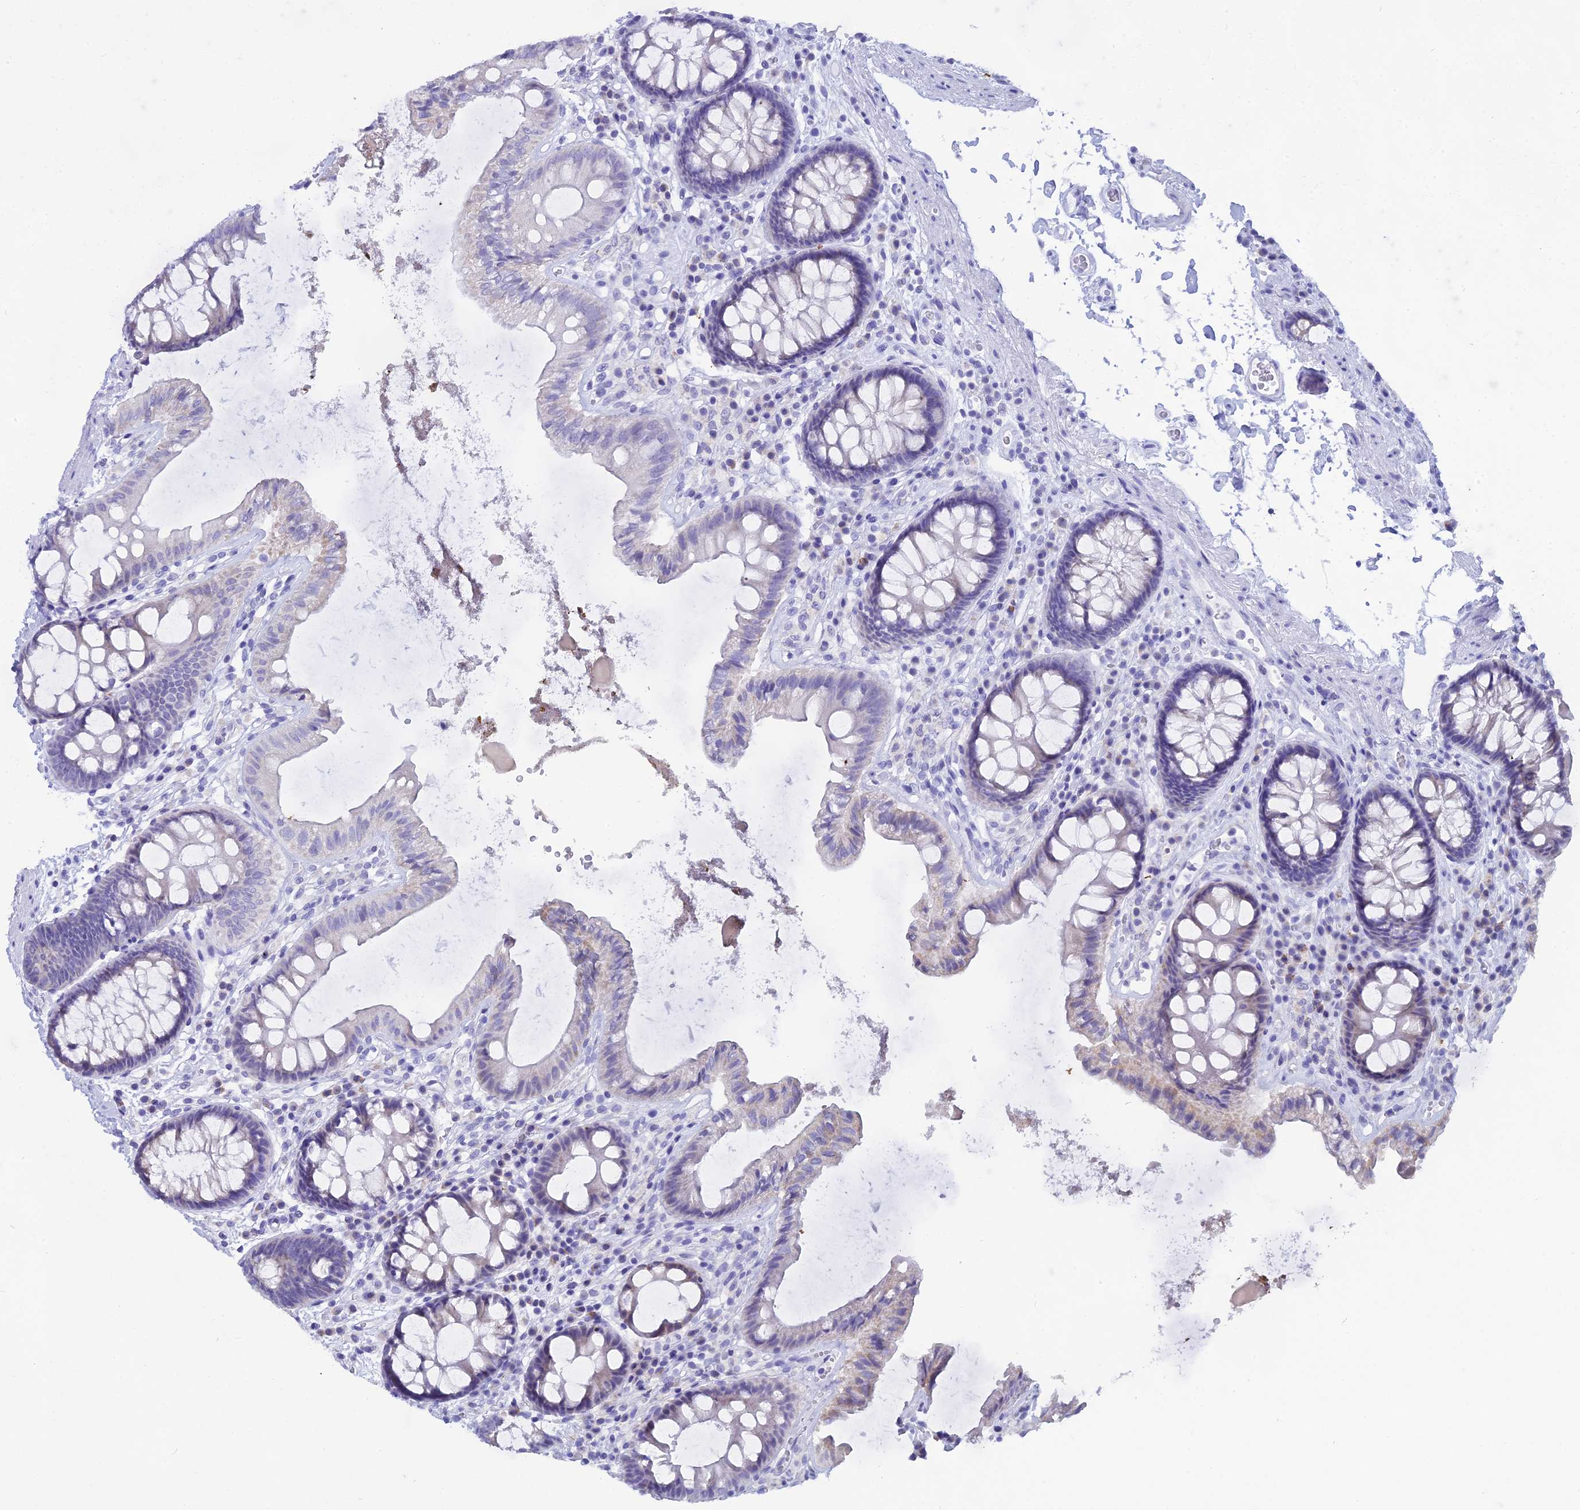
{"staining": {"intensity": "negative", "quantity": "none", "location": "none"}, "tissue": "colon", "cell_type": "Endothelial cells", "image_type": "normal", "snomed": [{"axis": "morphology", "description": "Normal tissue, NOS"}, {"axis": "topography", "description": "Colon"}], "caption": "Benign colon was stained to show a protein in brown. There is no significant positivity in endothelial cells. (DAB IHC, high magnification).", "gene": "CGB1", "patient": {"sex": "male", "age": 84}}